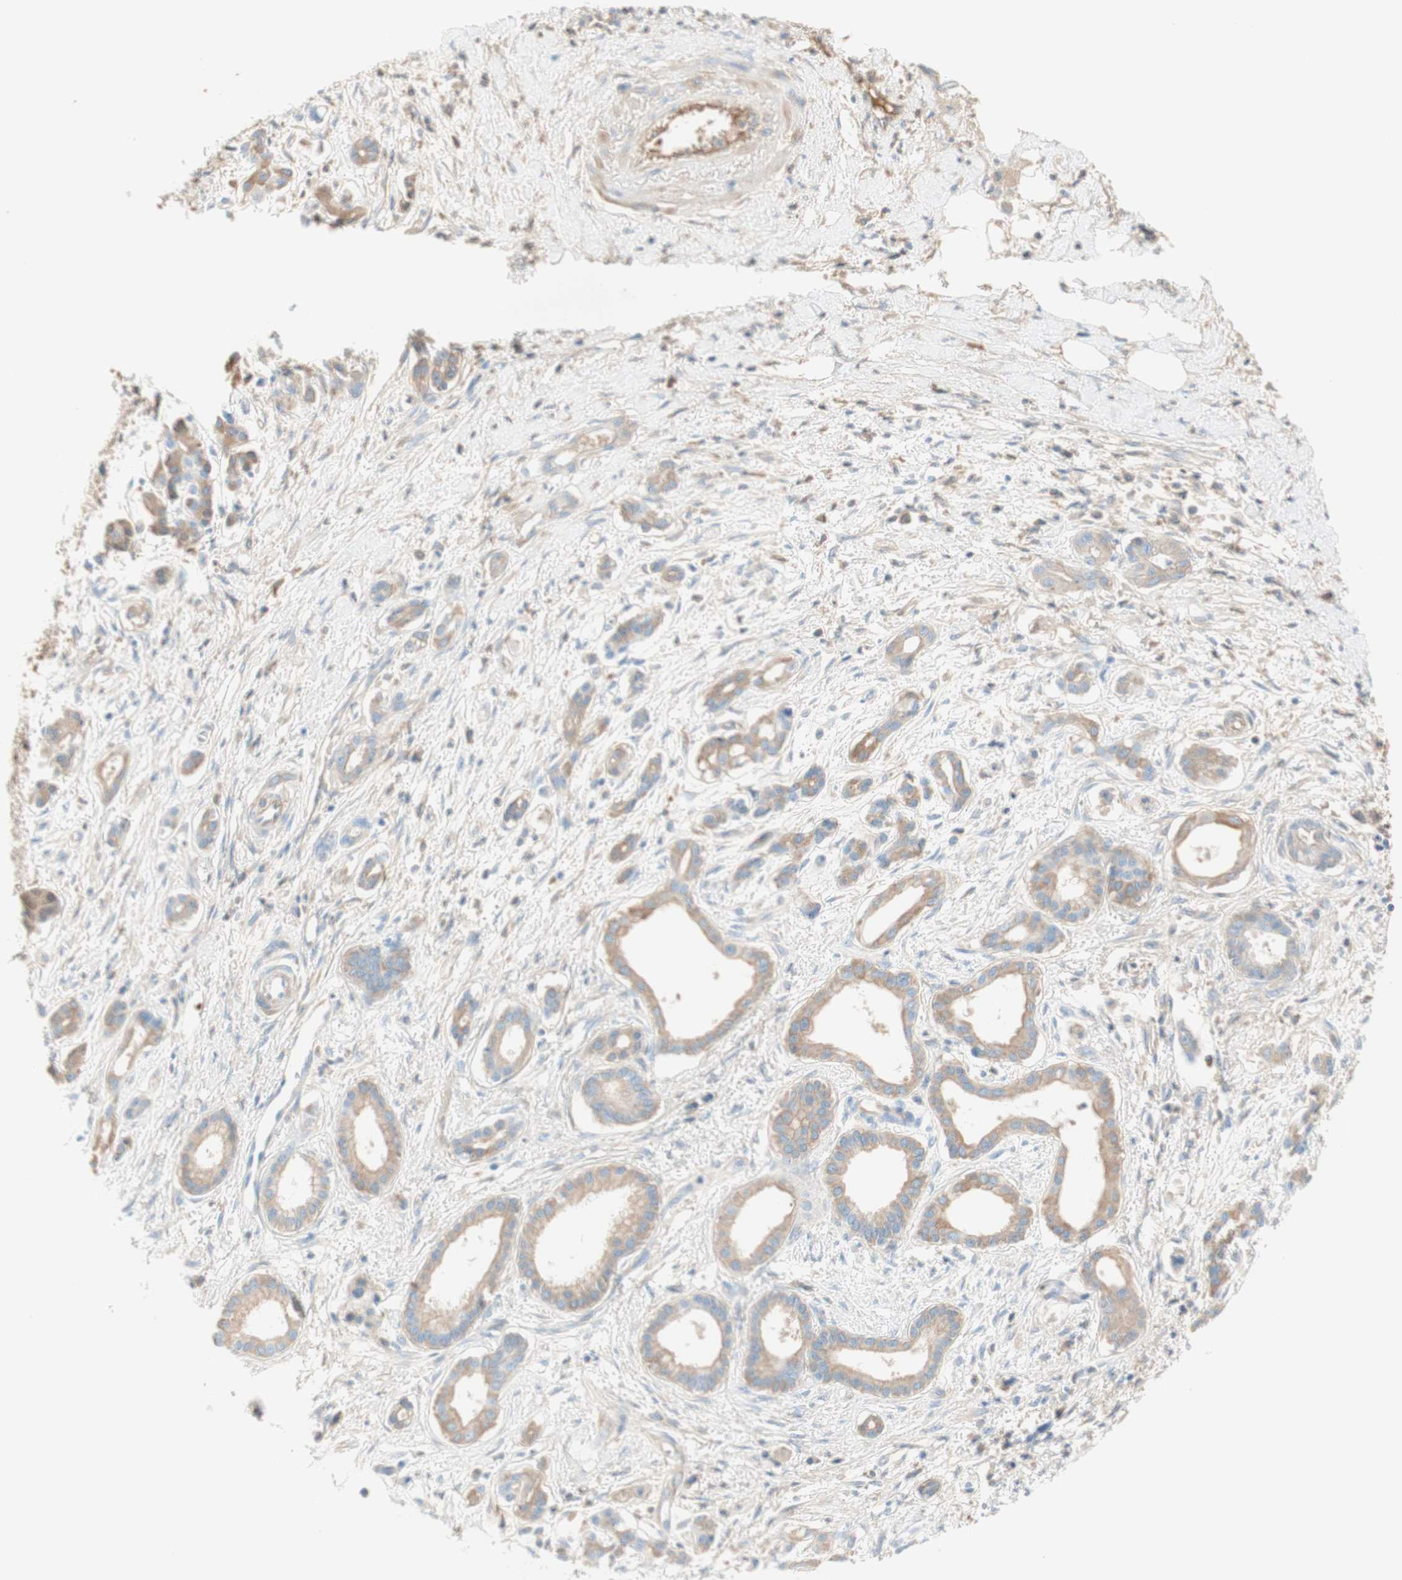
{"staining": {"intensity": "weak", "quantity": ">75%", "location": "cytoplasmic/membranous"}, "tissue": "pancreatic cancer", "cell_type": "Tumor cells", "image_type": "cancer", "snomed": [{"axis": "morphology", "description": "Adenocarcinoma, NOS"}, {"axis": "topography", "description": "Pancreas"}], "caption": "Weak cytoplasmic/membranous positivity for a protein is seen in about >75% of tumor cells of pancreatic cancer (adenocarcinoma) using immunohistochemistry (IHC).", "gene": "KNG1", "patient": {"sex": "male", "age": 56}}